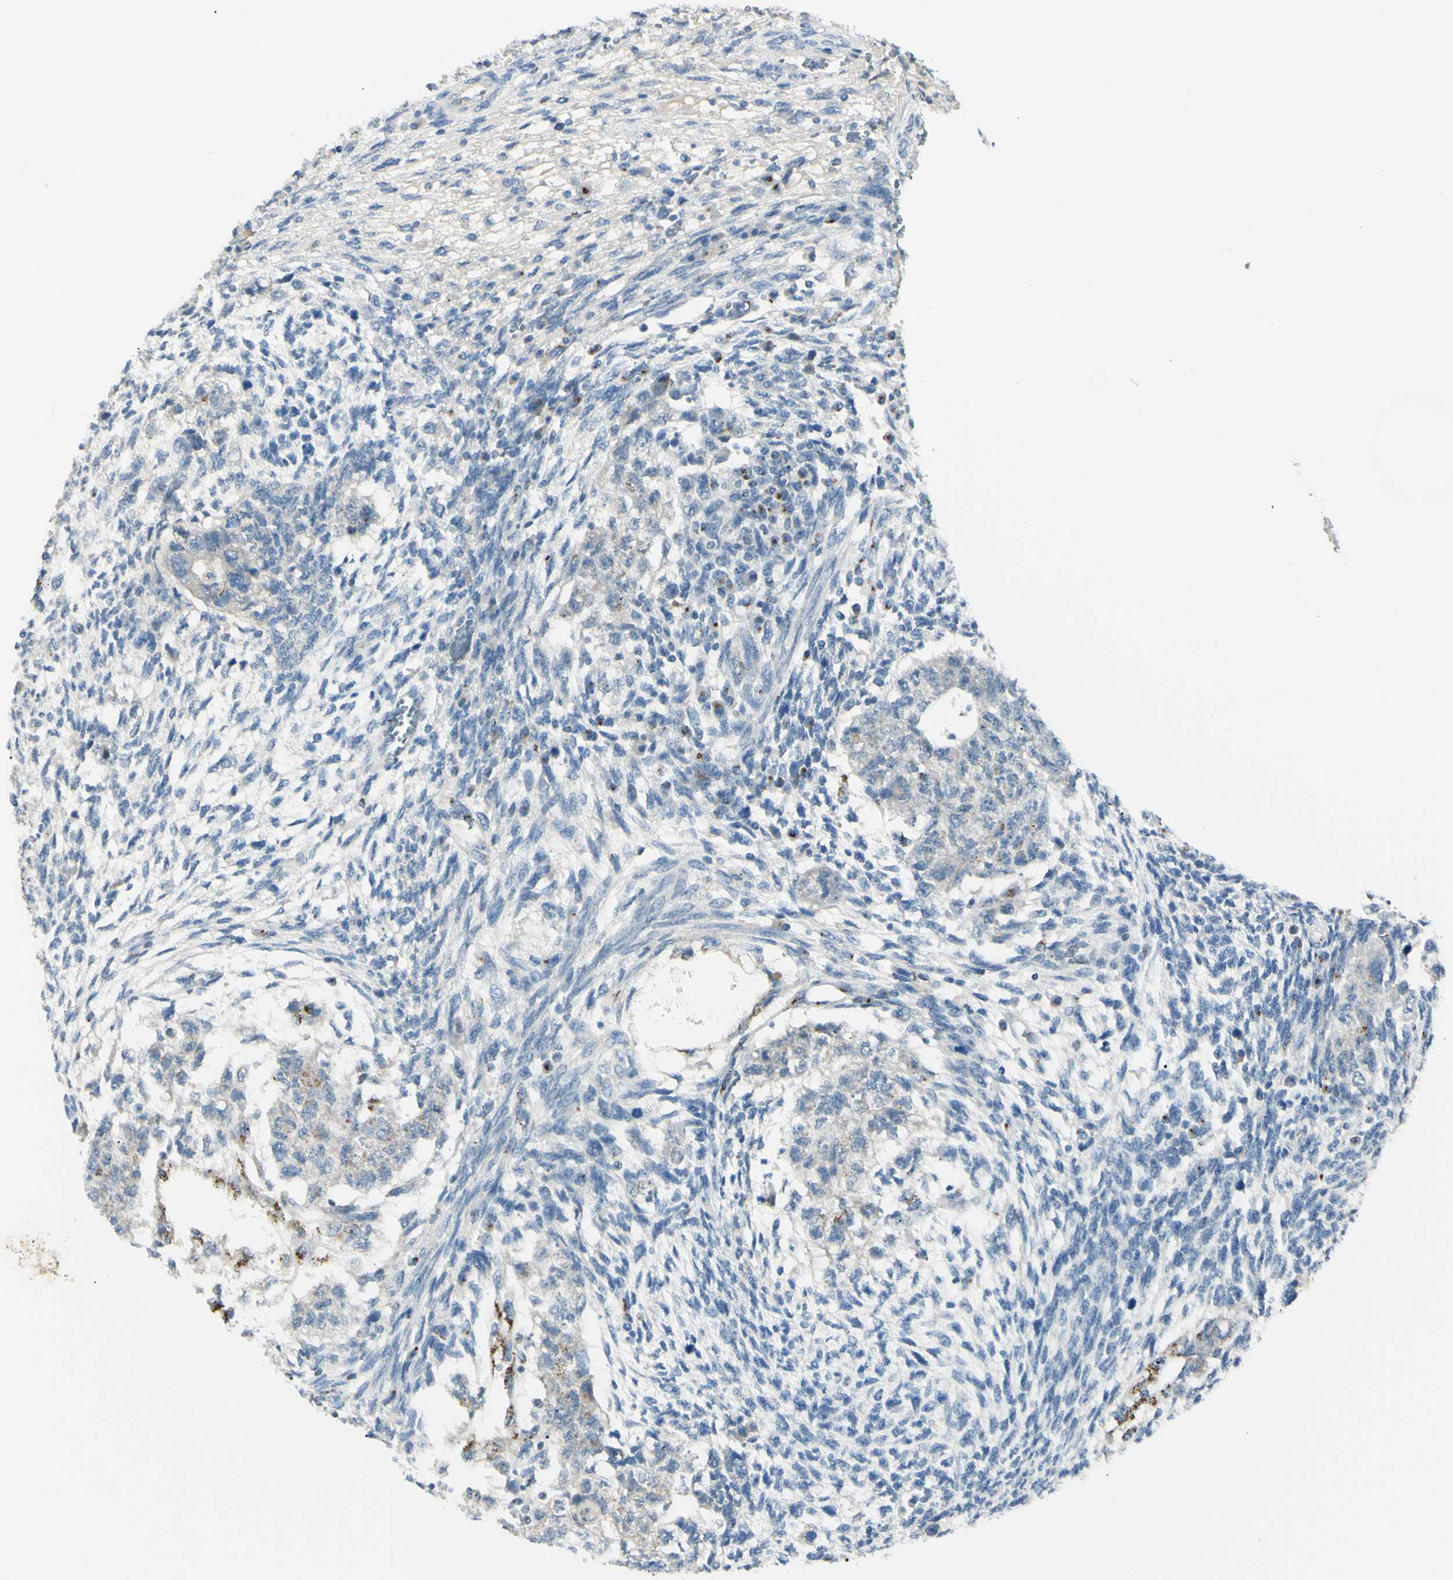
{"staining": {"intensity": "negative", "quantity": "none", "location": "none"}, "tissue": "testis cancer", "cell_type": "Tumor cells", "image_type": "cancer", "snomed": [{"axis": "morphology", "description": "Normal tissue, NOS"}, {"axis": "morphology", "description": "Carcinoma, Embryonal, NOS"}, {"axis": "topography", "description": "Testis"}], "caption": "Tumor cells are negative for brown protein staining in testis cancer. (Immunohistochemistry (ihc), brightfield microscopy, high magnification).", "gene": "B4GALT1", "patient": {"sex": "male", "age": 36}}